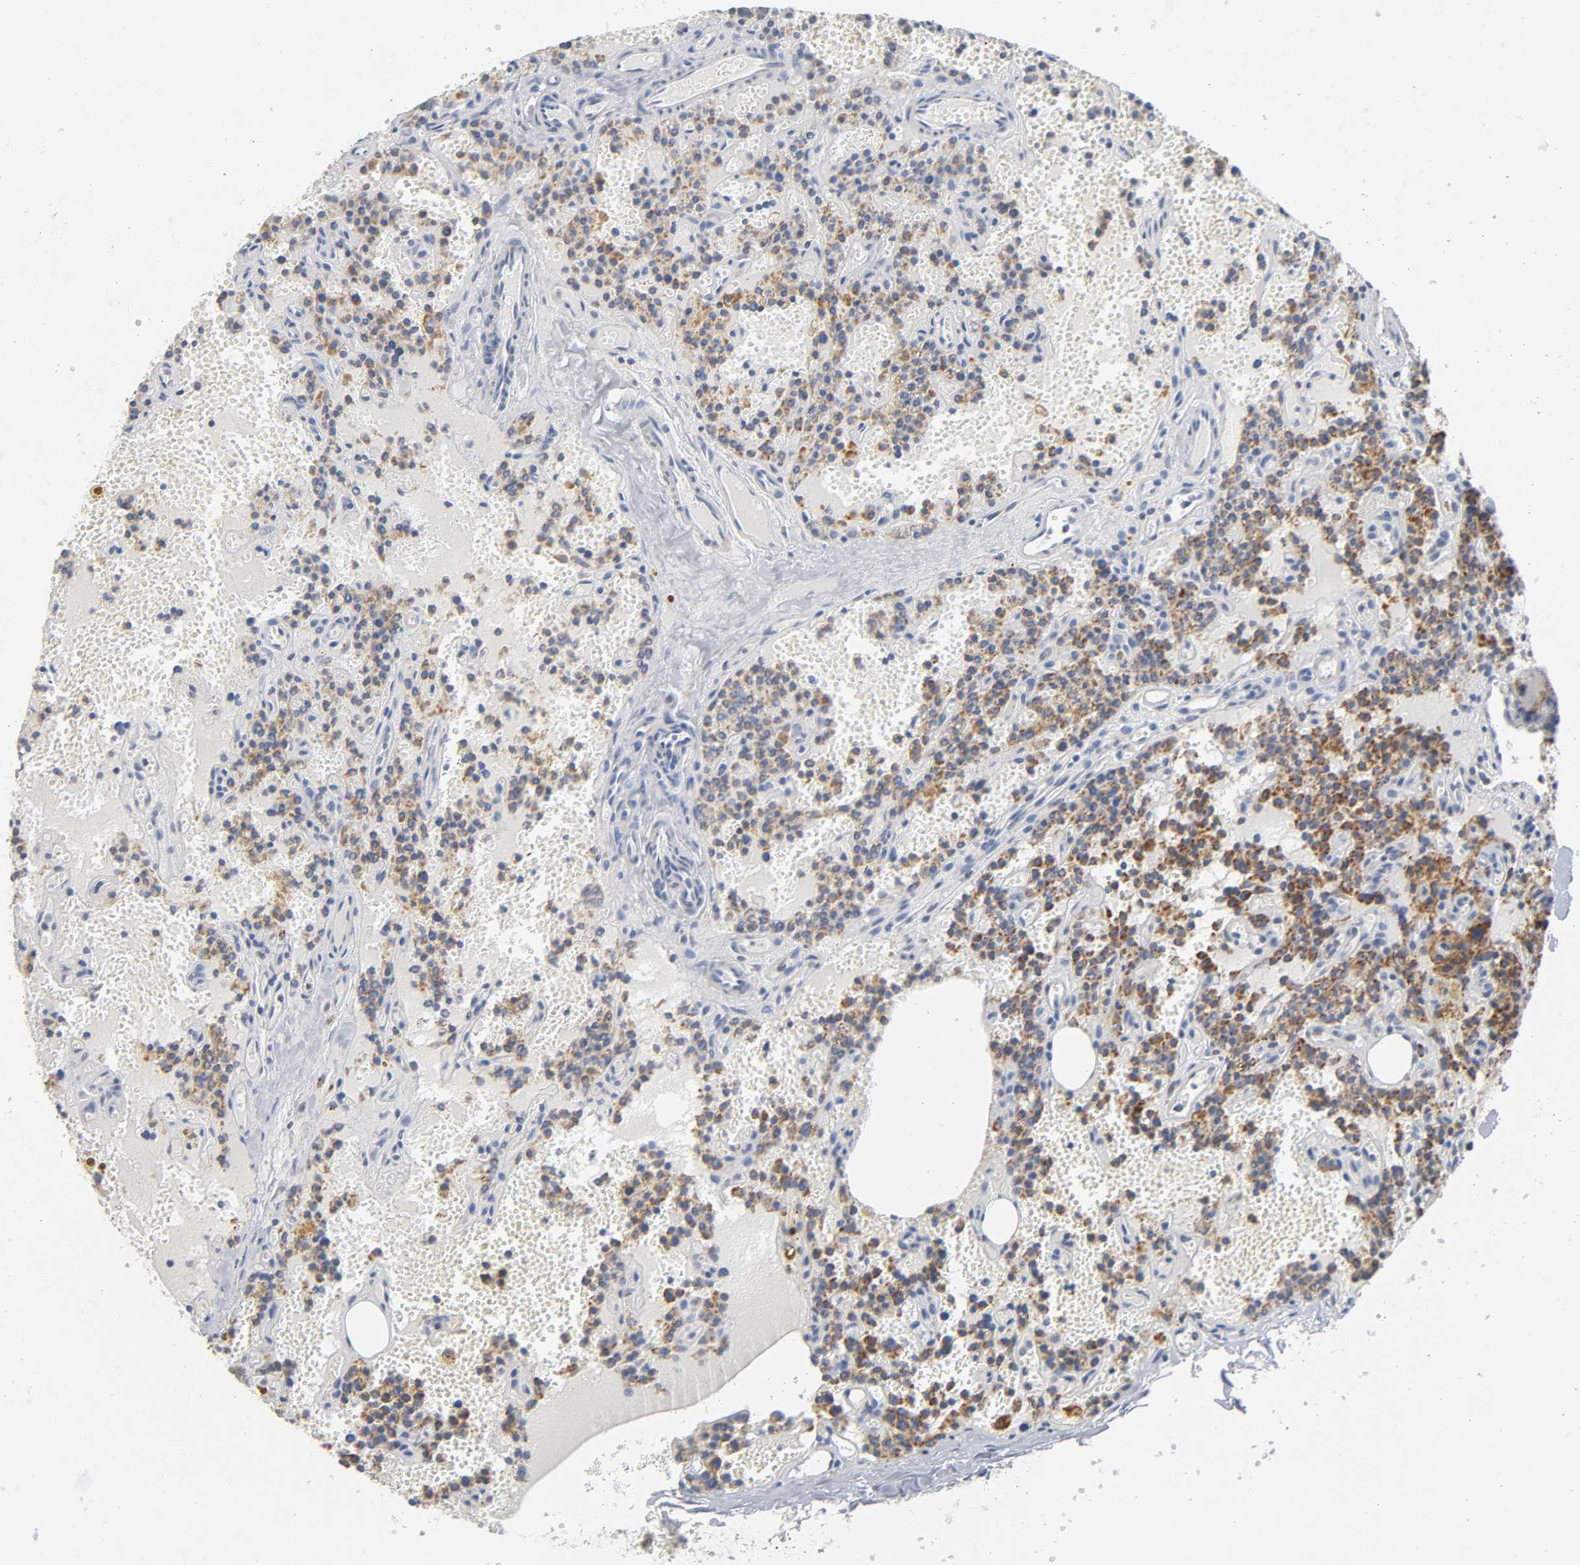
{"staining": {"intensity": "moderate", "quantity": ">75%", "location": "cytoplasmic/membranous"}, "tissue": "parathyroid gland", "cell_type": "Glandular cells", "image_type": "normal", "snomed": [{"axis": "morphology", "description": "Normal tissue, NOS"}, {"axis": "topography", "description": "Parathyroid gland"}], "caption": "Immunohistochemical staining of unremarkable parathyroid gland exhibits moderate cytoplasmic/membranous protein expression in approximately >75% of glandular cells. (brown staining indicates protein expression, while blue staining denotes nuclei).", "gene": "BAK1", "patient": {"sex": "male", "age": 25}}